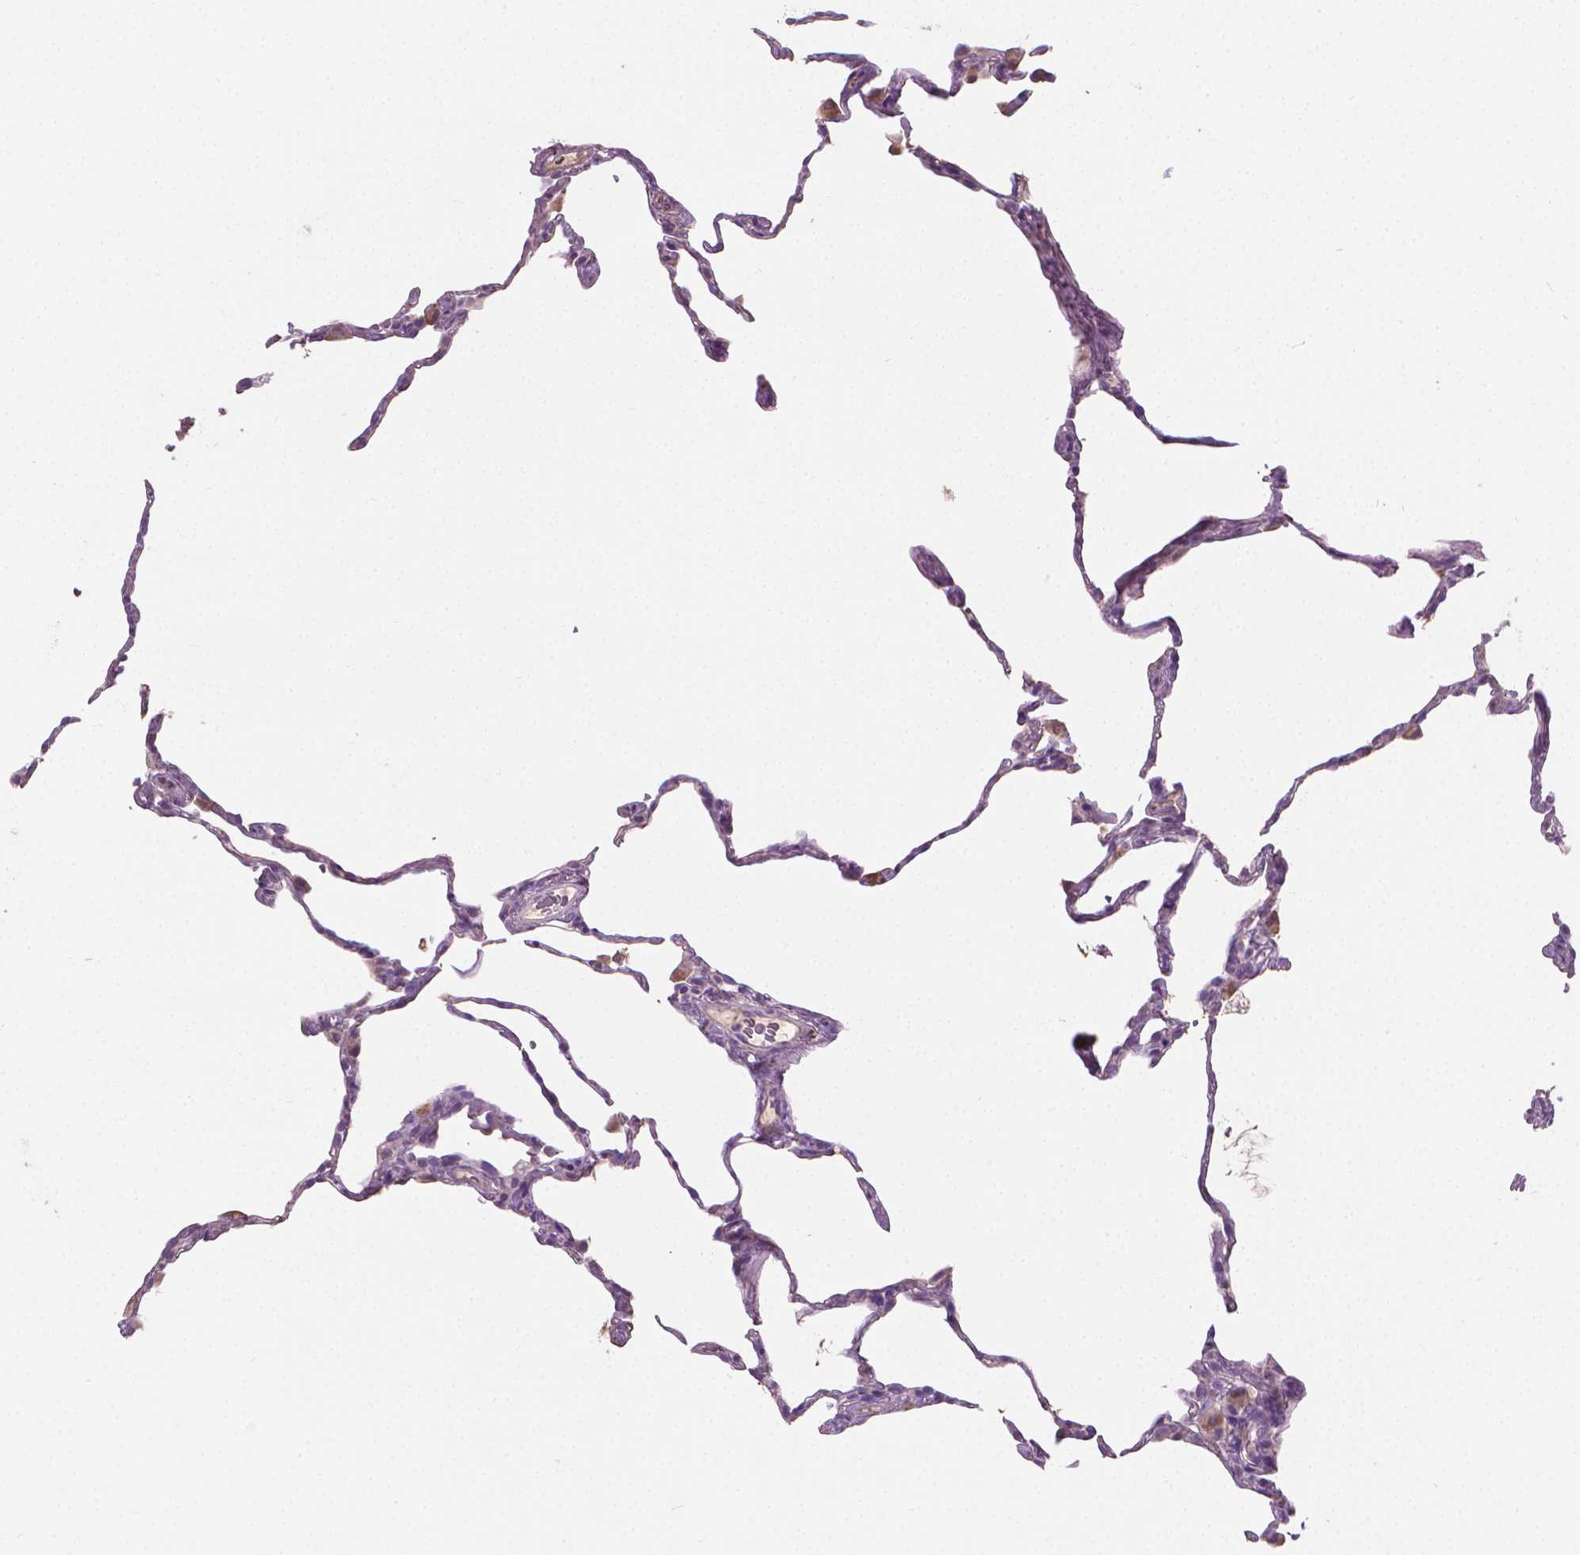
{"staining": {"intensity": "negative", "quantity": "none", "location": "none"}, "tissue": "lung", "cell_type": "Alveolar cells", "image_type": "normal", "snomed": [{"axis": "morphology", "description": "Normal tissue, NOS"}, {"axis": "topography", "description": "Lung"}], "caption": "Immunohistochemistry of unremarkable lung demonstrates no staining in alveolar cells.", "gene": "CABCOCO1", "patient": {"sex": "female", "age": 57}}